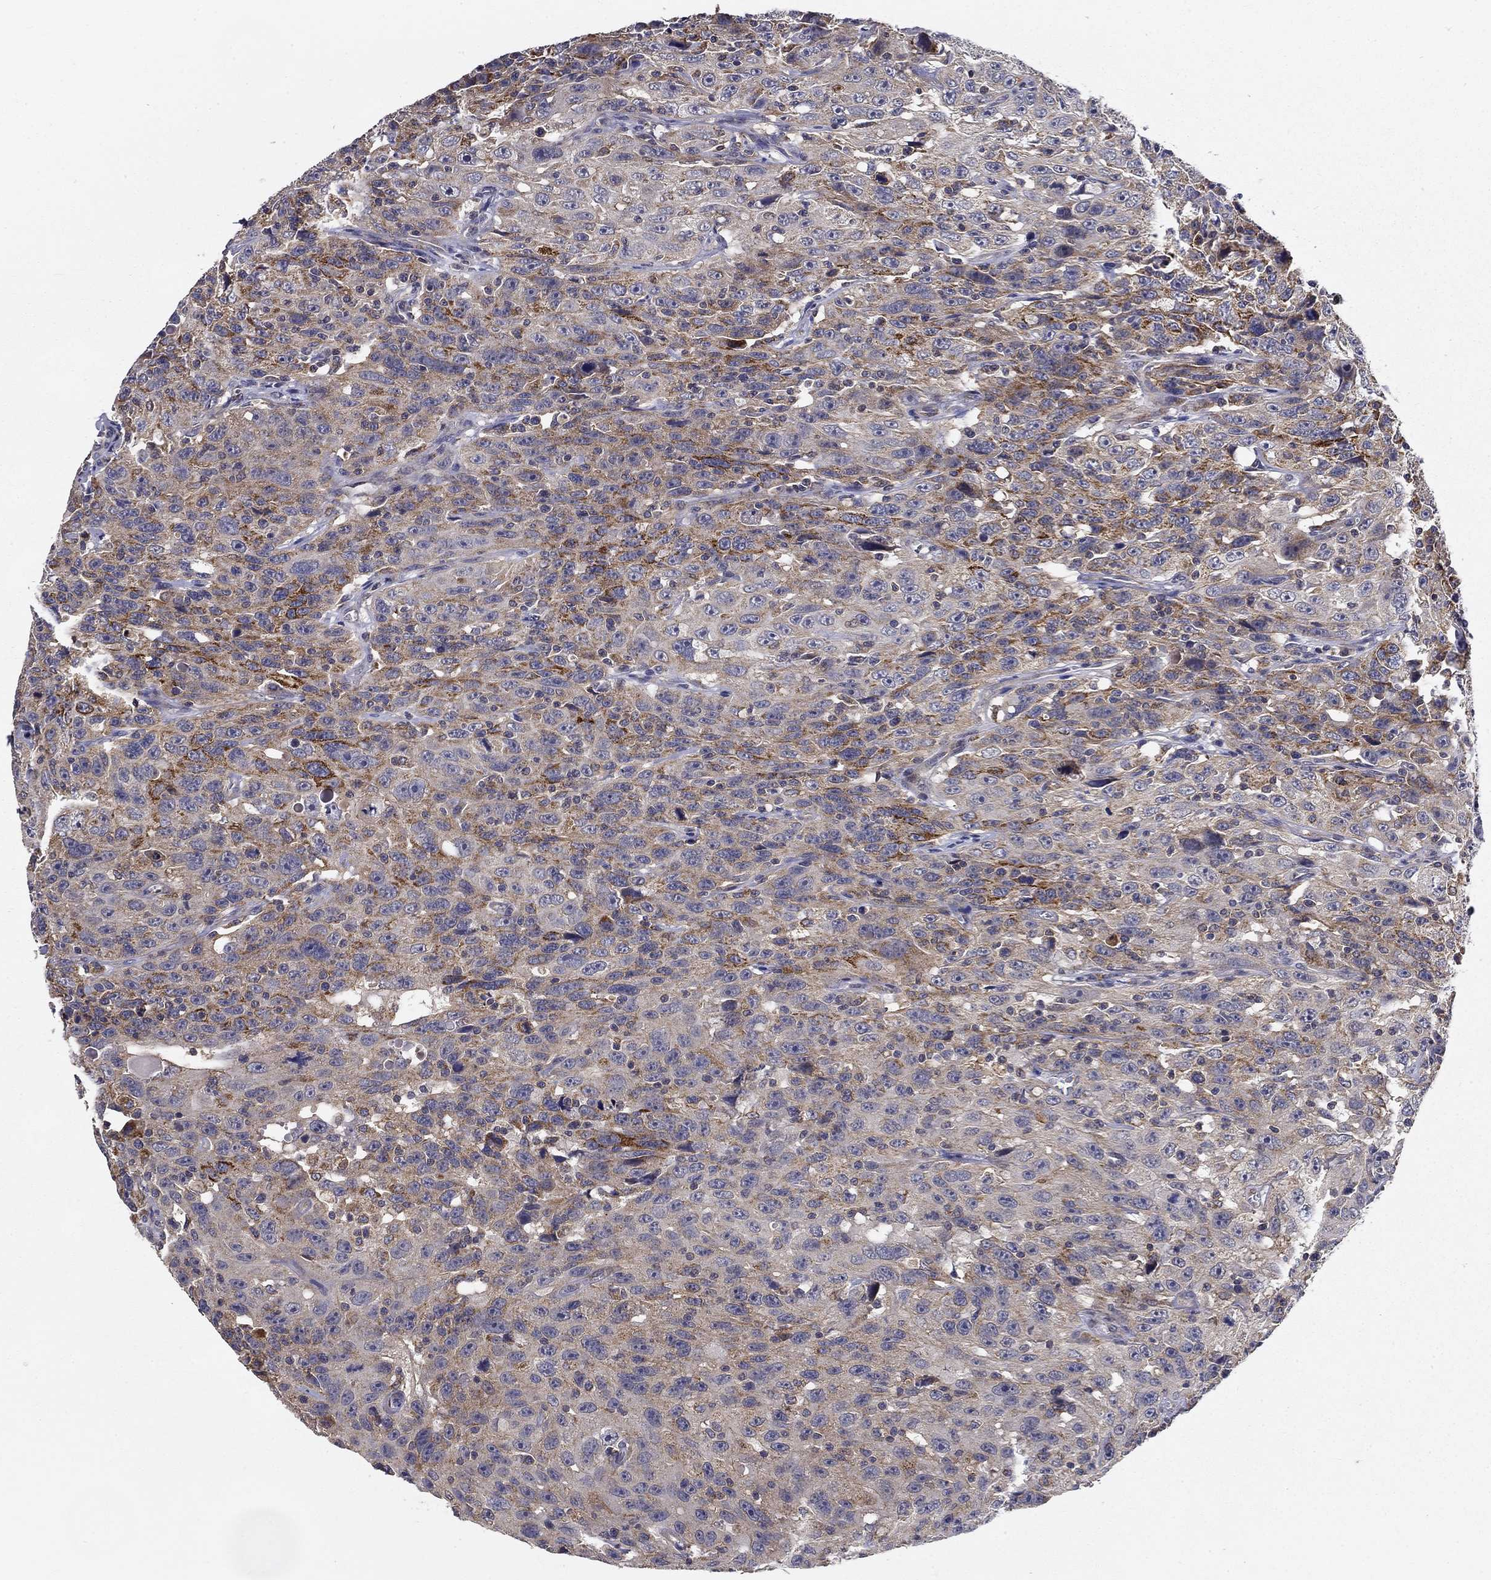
{"staining": {"intensity": "strong", "quantity": "<25%", "location": "cytoplasmic/membranous"}, "tissue": "urothelial cancer", "cell_type": "Tumor cells", "image_type": "cancer", "snomed": [{"axis": "morphology", "description": "Urothelial carcinoma, NOS"}, {"axis": "morphology", "description": "Urothelial carcinoma, High grade"}, {"axis": "topography", "description": "Urinary bladder"}], "caption": "Immunohistochemistry (IHC) of human urothelial cancer demonstrates medium levels of strong cytoplasmic/membranous positivity in about <25% of tumor cells.", "gene": "ALDH4A1", "patient": {"sex": "female", "age": 73}}